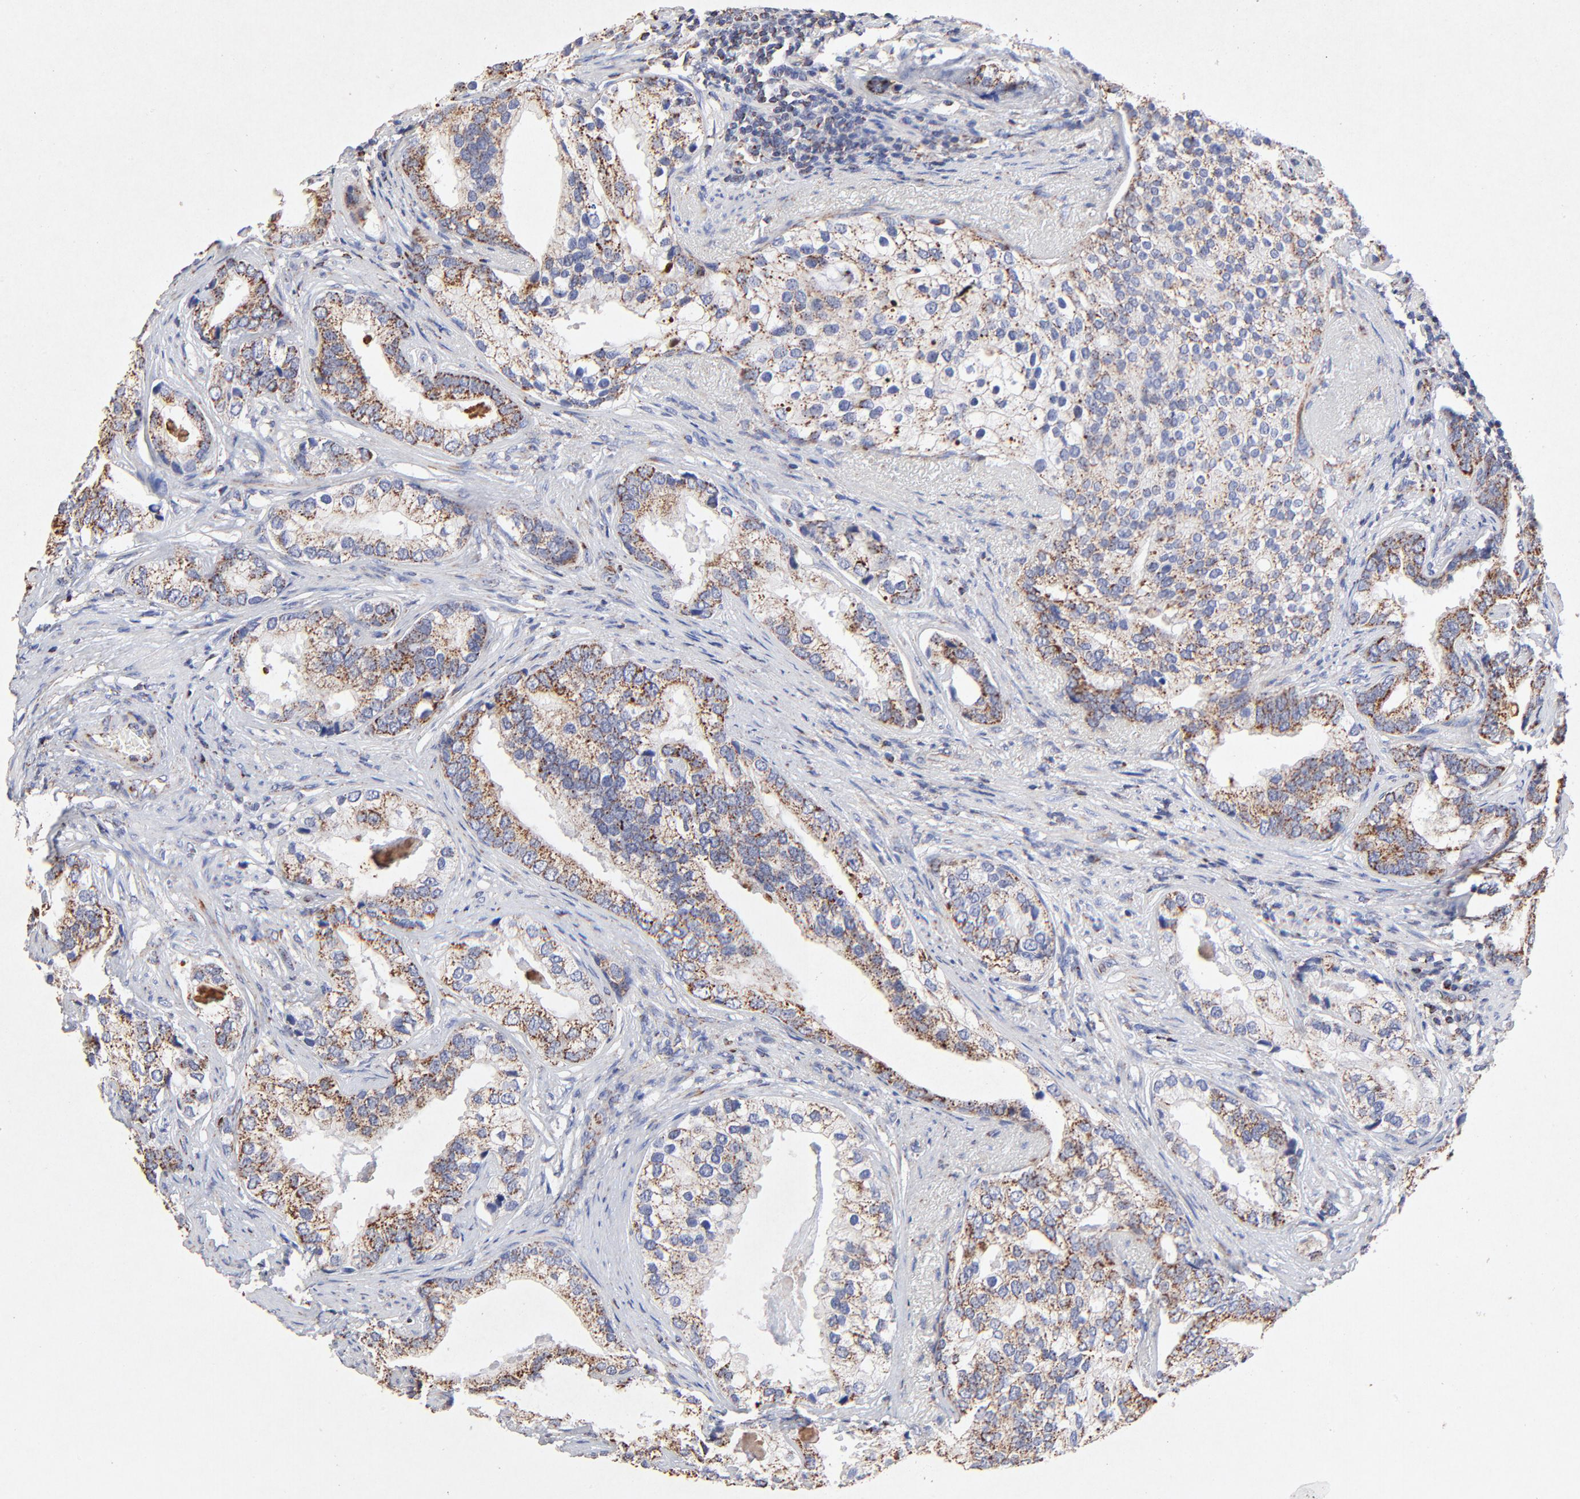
{"staining": {"intensity": "moderate", "quantity": ">75%", "location": "cytoplasmic/membranous"}, "tissue": "prostate cancer", "cell_type": "Tumor cells", "image_type": "cancer", "snomed": [{"axis": "morphology", "description": "Adenocarcinoma, Low grade"}, {"axis": "topography", "description": "Prostate"}], "caption": "This image reveals adenocarcinoma (low-grade) (prostate) stained with immunohistochemistry (IHC) to label a protein in brown. The cytoplasmic/membranous of tumor cells show moderate positivity for the protein. Nuclei are counter-stained blue.", "gene": "SSBP1", "patient": {"sex": "male", "age": 71}}